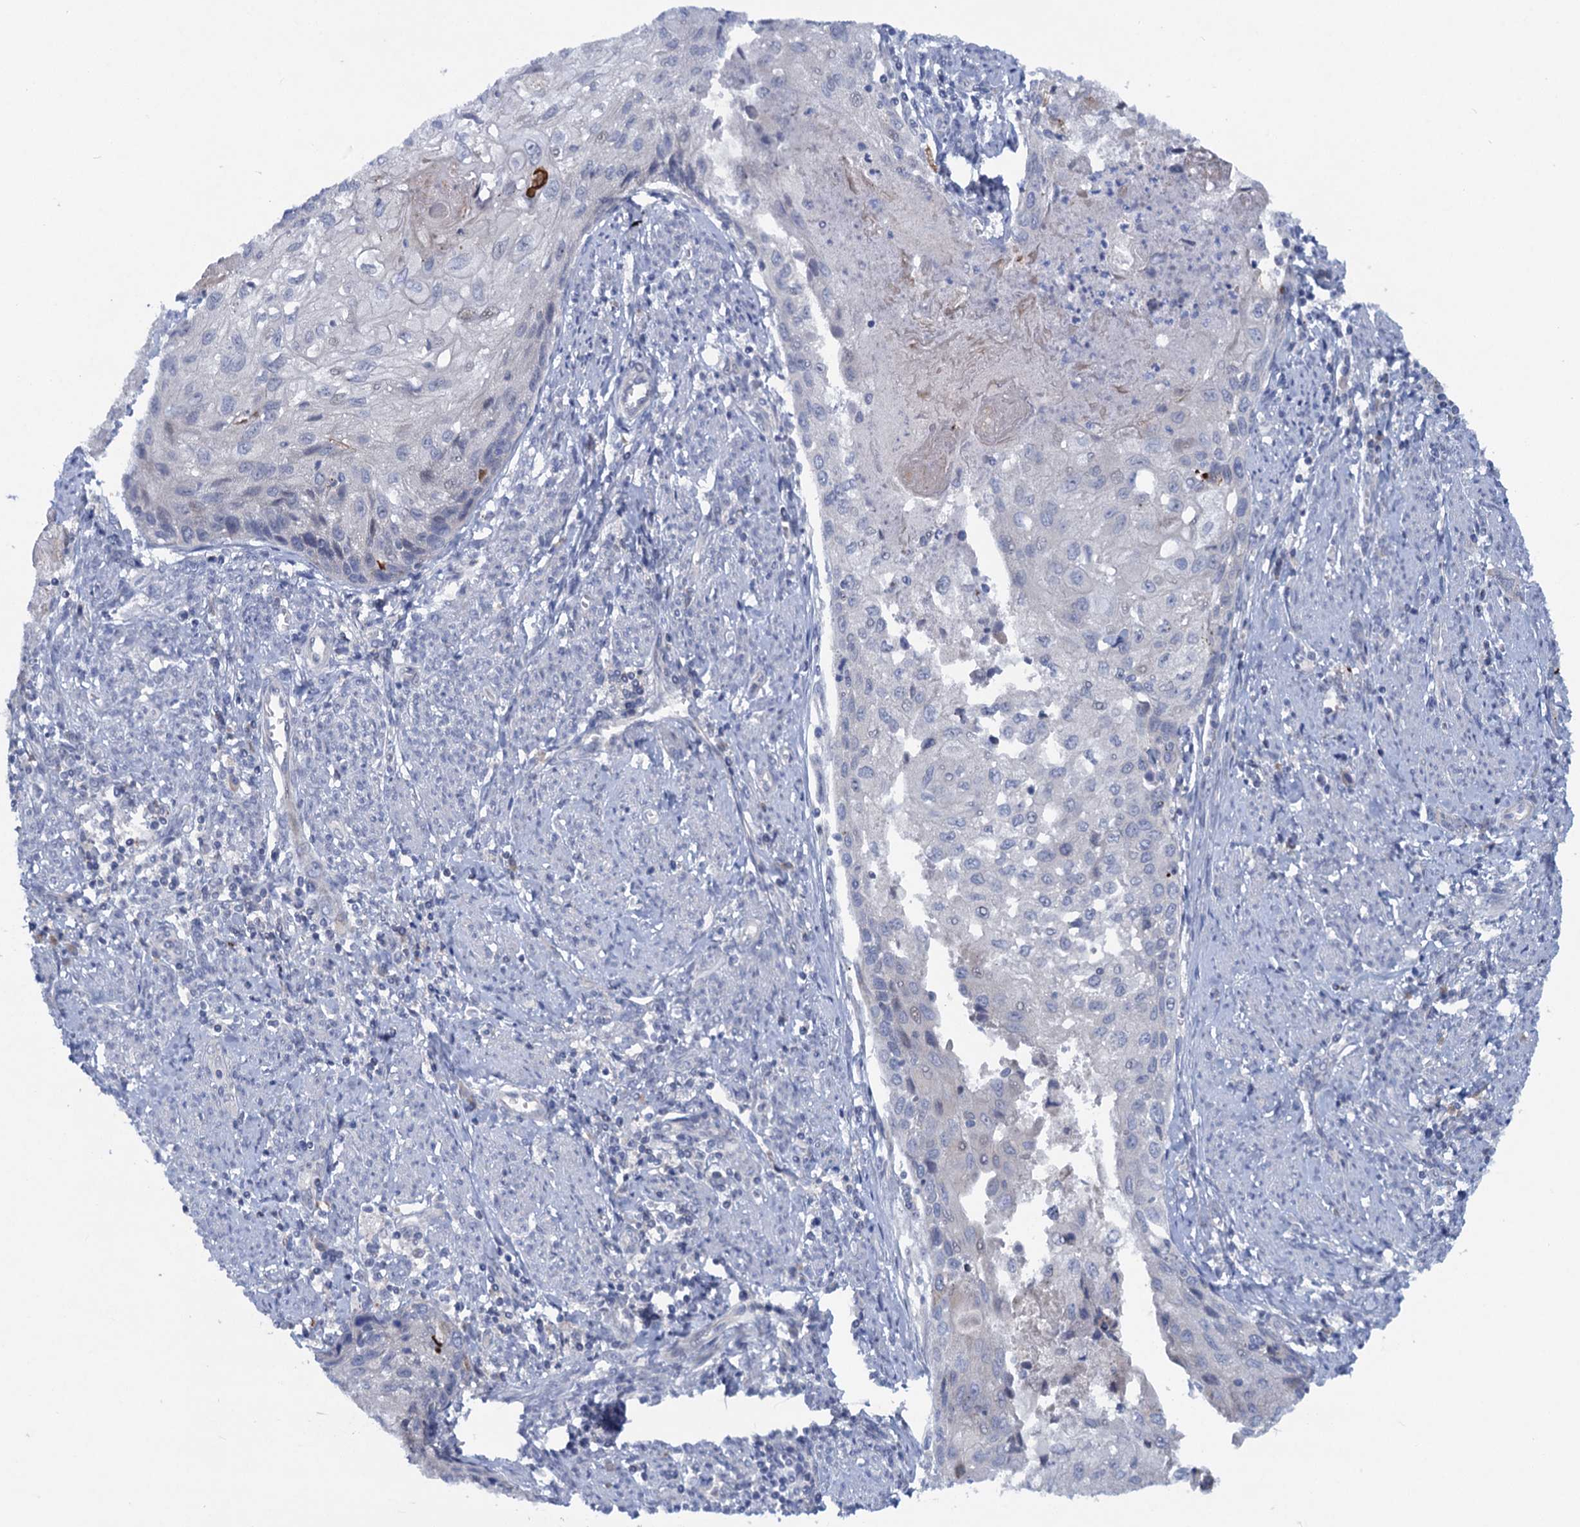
{"staining": {"intensity": "negative", "quantity": "none", "location": "none"}, "tissue": "cervical cancer", "cell_type": "Tumor cells", "image_type": "cancer", "snomed": [{"axis": "morphology", "description": "Squamous cell carcinoma, NOS"}, {"axis": "topography", "description": "Cervix"}], "caption": "A photomicrograph of human cervical squamous cell carcinoma is negative for staining in tumor cells.", "gene": "QPCTL", "patient": {"sex": "female", "age": 67}}